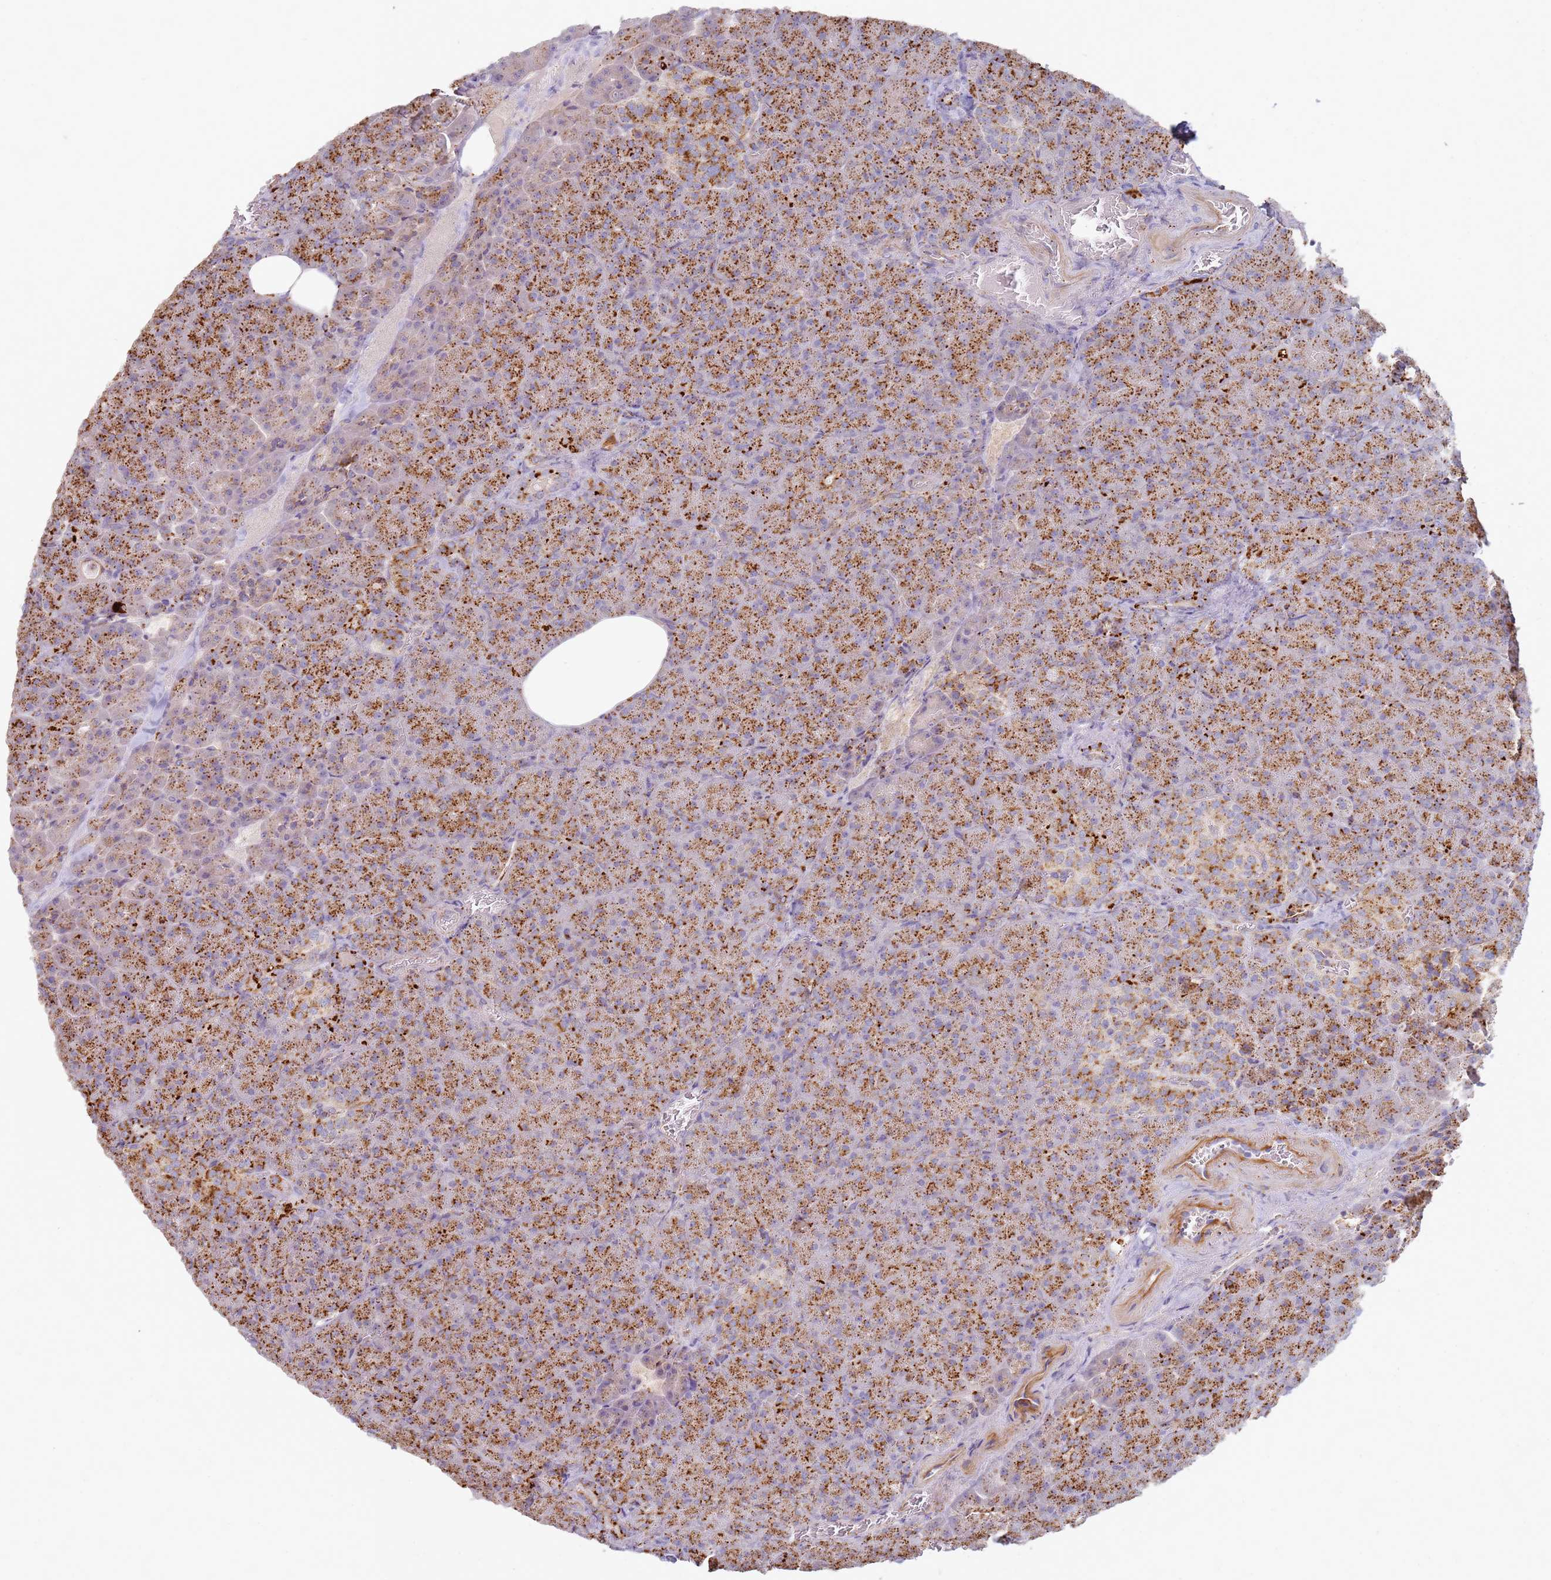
{"staining": {"intensity": "strong", "quantity": ">75%", "location": "cytoplasmic/membranous"}, "tissue": "pancreas", "cell_type": "Exocrine glandular cells", "image_type": "normal", "snomed": [{"axis": "morphology", "description": "Normal tissue, NOS"}, {"axis": "topography", "description": "Pancreas"}], "caption": "Immunohistochemistry (IHC) micrograph of normal human pancreas stained for a protein (brown), which demonstrates high levels of strong cytoplasmic/membranous positivity in about >75% of exocrine glandular cells.", "gene": "TMEM229B", "patient": {"sex": "female", "age": 74}}